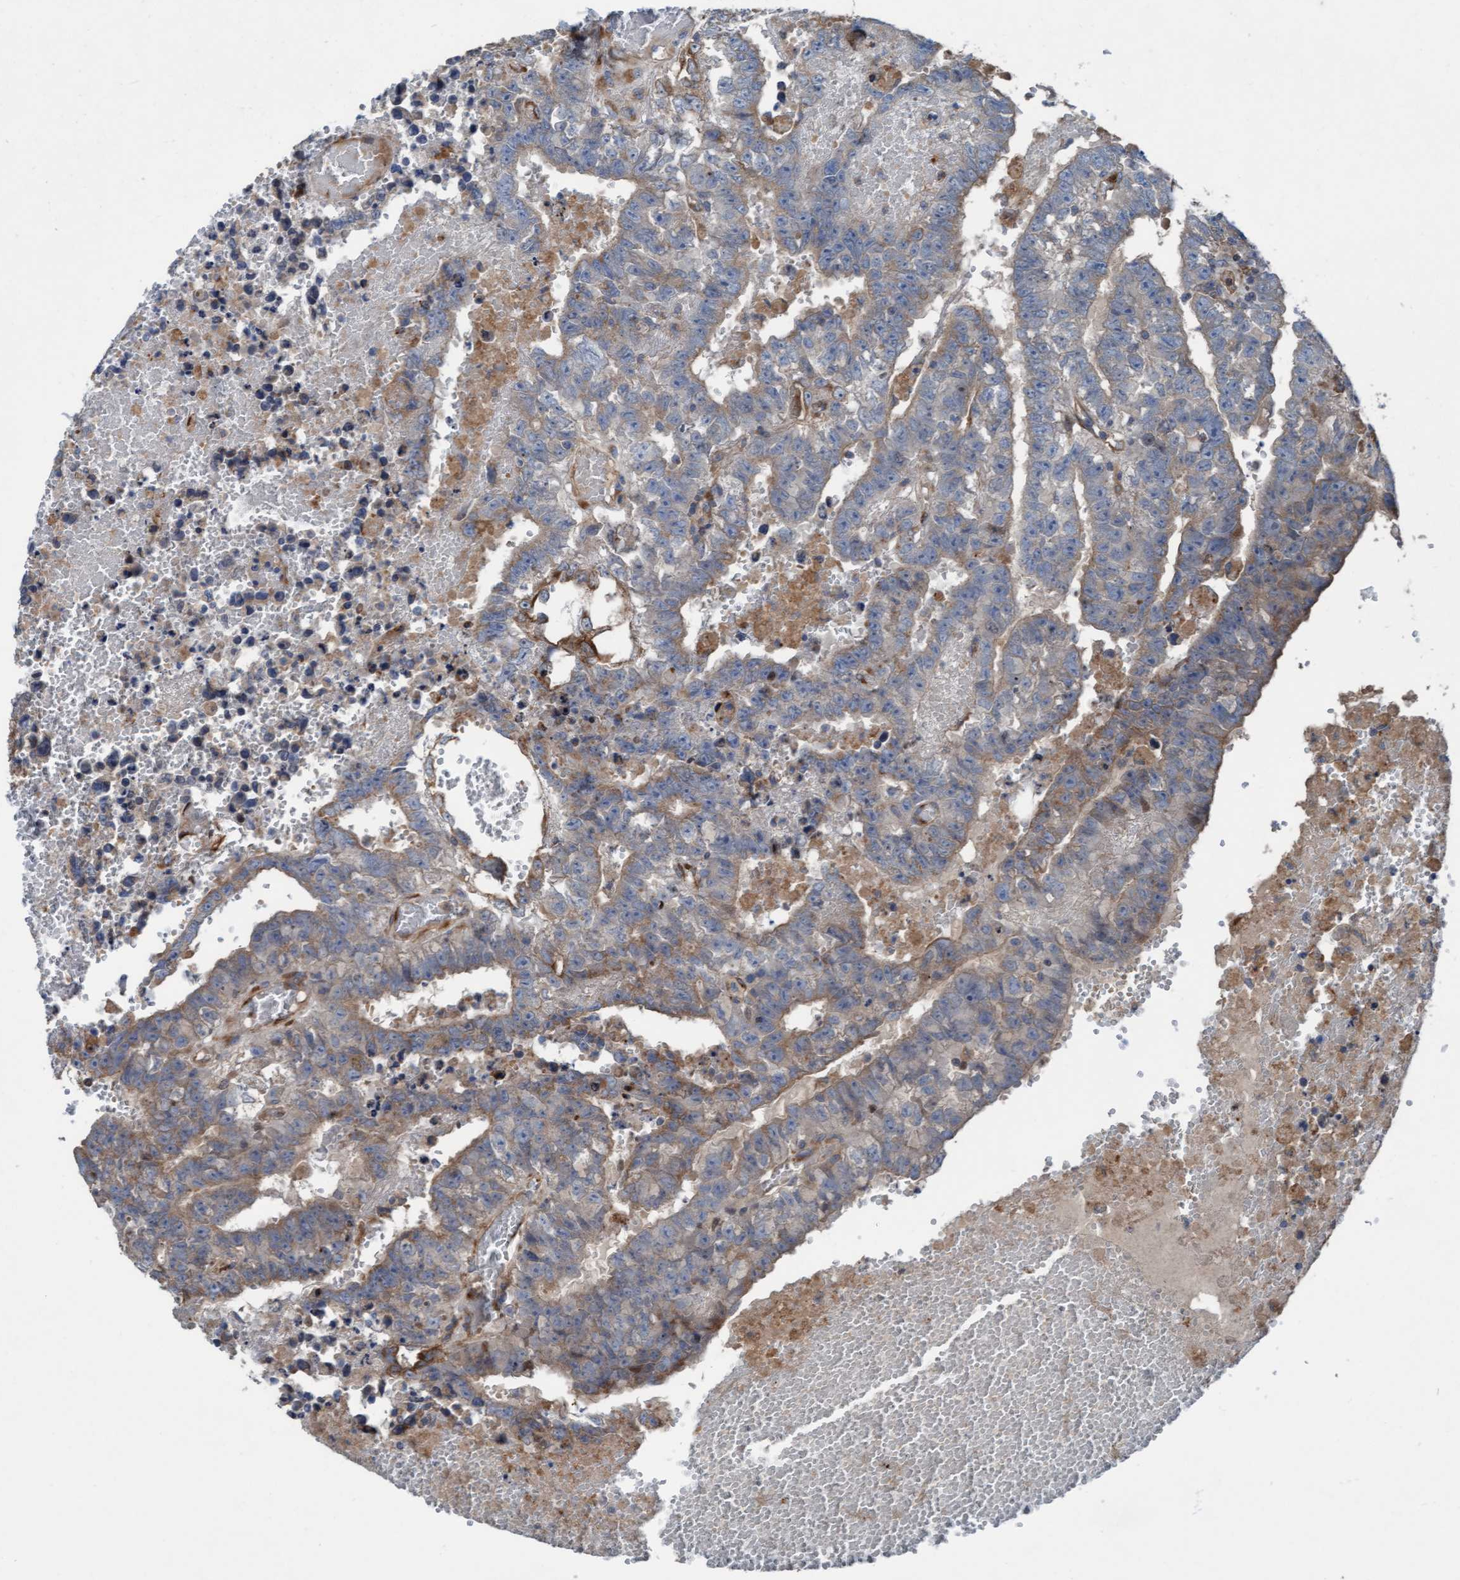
{"staining": {"intensity": "weak", "quantity": "25%-75%", "location": "cytoplasmic/membranous"}, "tissue": "testis cancer", "cell_type": "Tumor cells", "image_type": "cancer", "snomed": [{"axis": "morphology", "description": "Carcinoma, Embryonal, NOS"}, {"axis": "topography", "description": "Testis"}], "caption": "Immunohistochemistry micrograph of neoplastic tissue: human testis cancer (embryonal carcinoma) stained using IHC exhibits low levels of weak protein expression localized specifically in the cytoplasmic/membranous of tumor cells, appearing as a cytoplasmic/membranous brown color.", "gene": "KLHL26", "patient": {"sex": "male", "age": 25}}